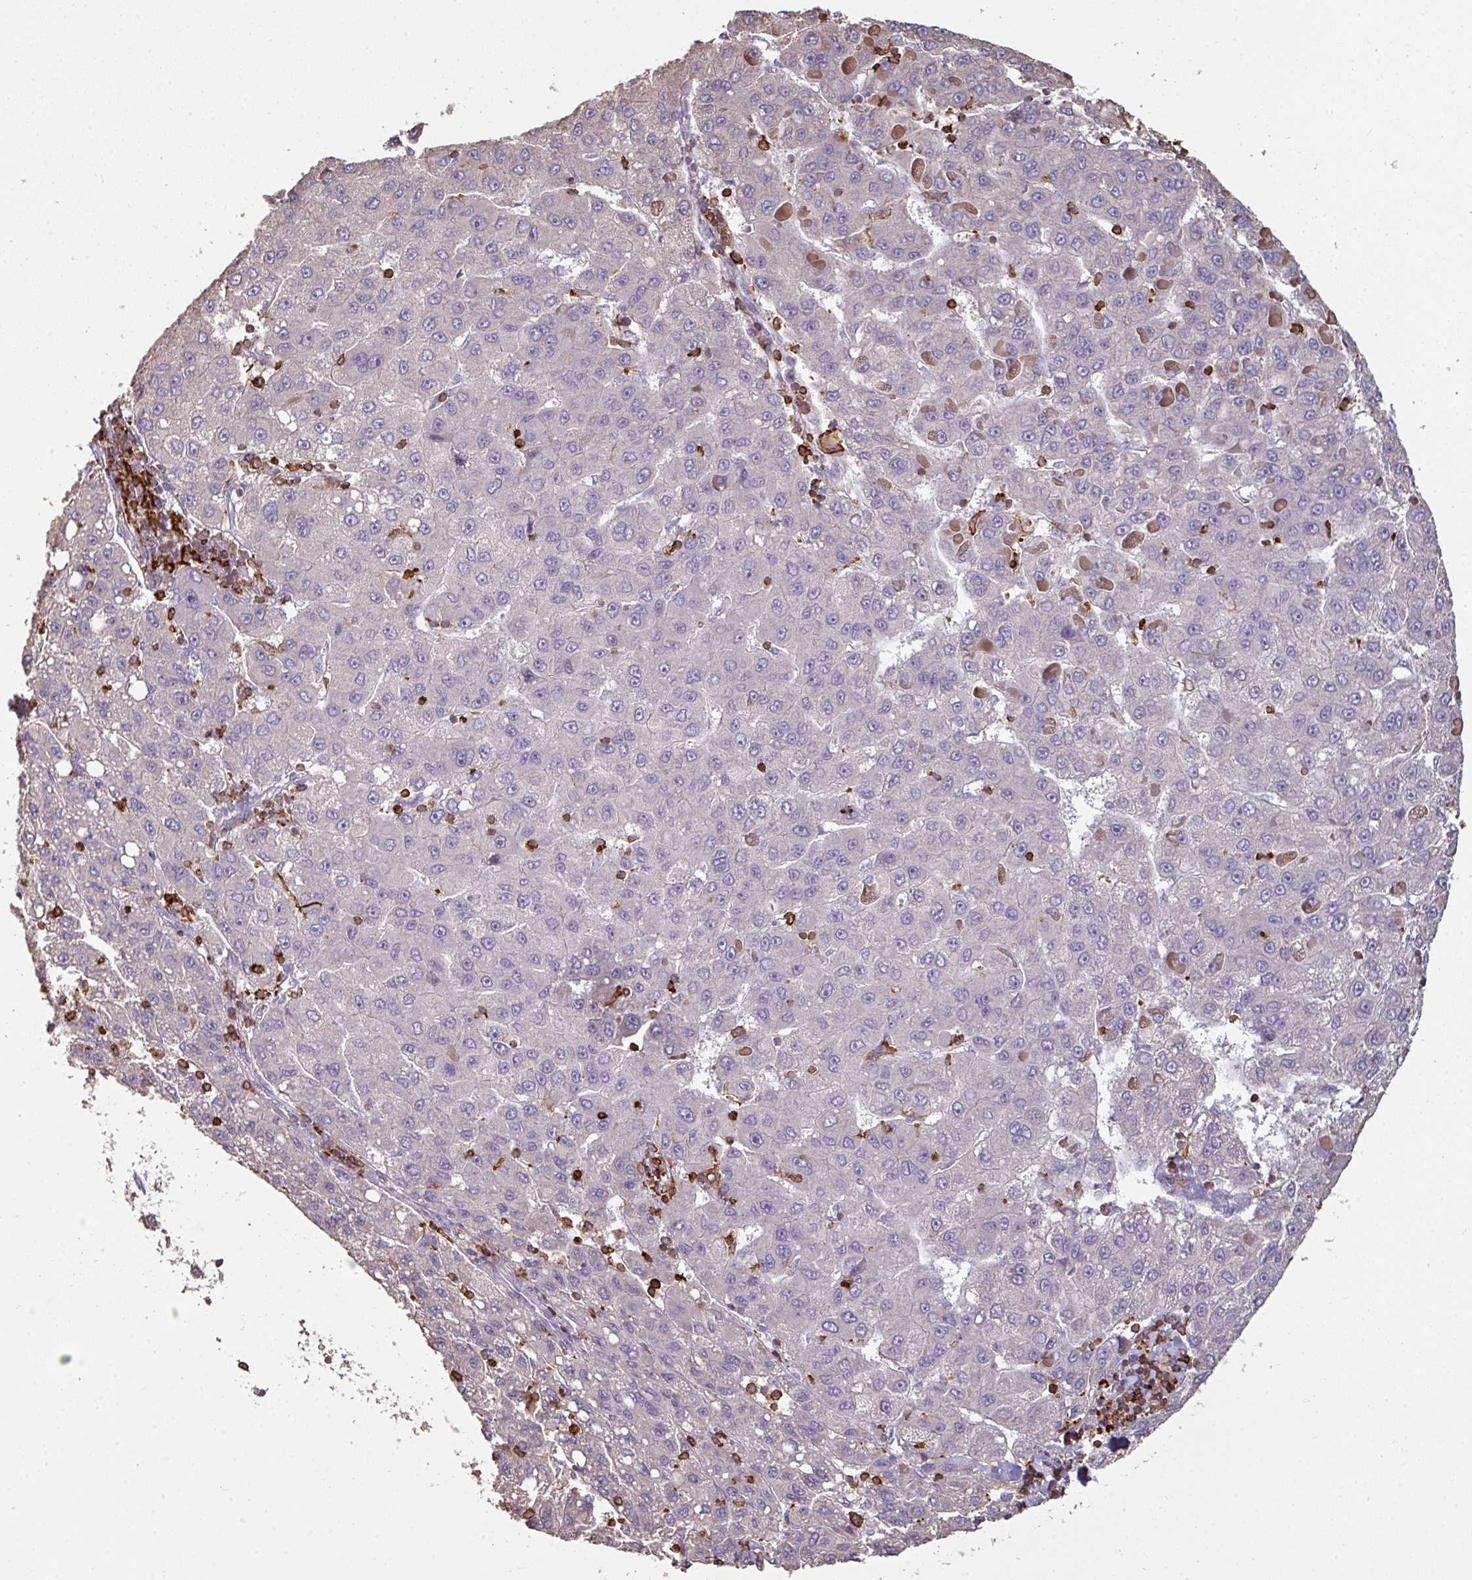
{"staining": {"intensity": "negative", "quantity": "none", "location": "none"}, "tissue": "liver cancer", "cell_type": "Tumor cells", "image_type": "cancer", "snomed": [{"axis": "morphology", "description": "Carcinoma, Hepatocellular, NOS"}, {"axis": "topography", "description": "Liver"}], "caption": "High power microscopy histopathology image of an immunohistochemistry image of liver cancer, revealing no significant positivity in tumor cells. (Stains: DAB IHC with hematoxylin counter stain, Microscopy: brightfield microscopy at high magnification).", "gene": "OLFML2B", "patient": {"sex": "female", "age": 82}}